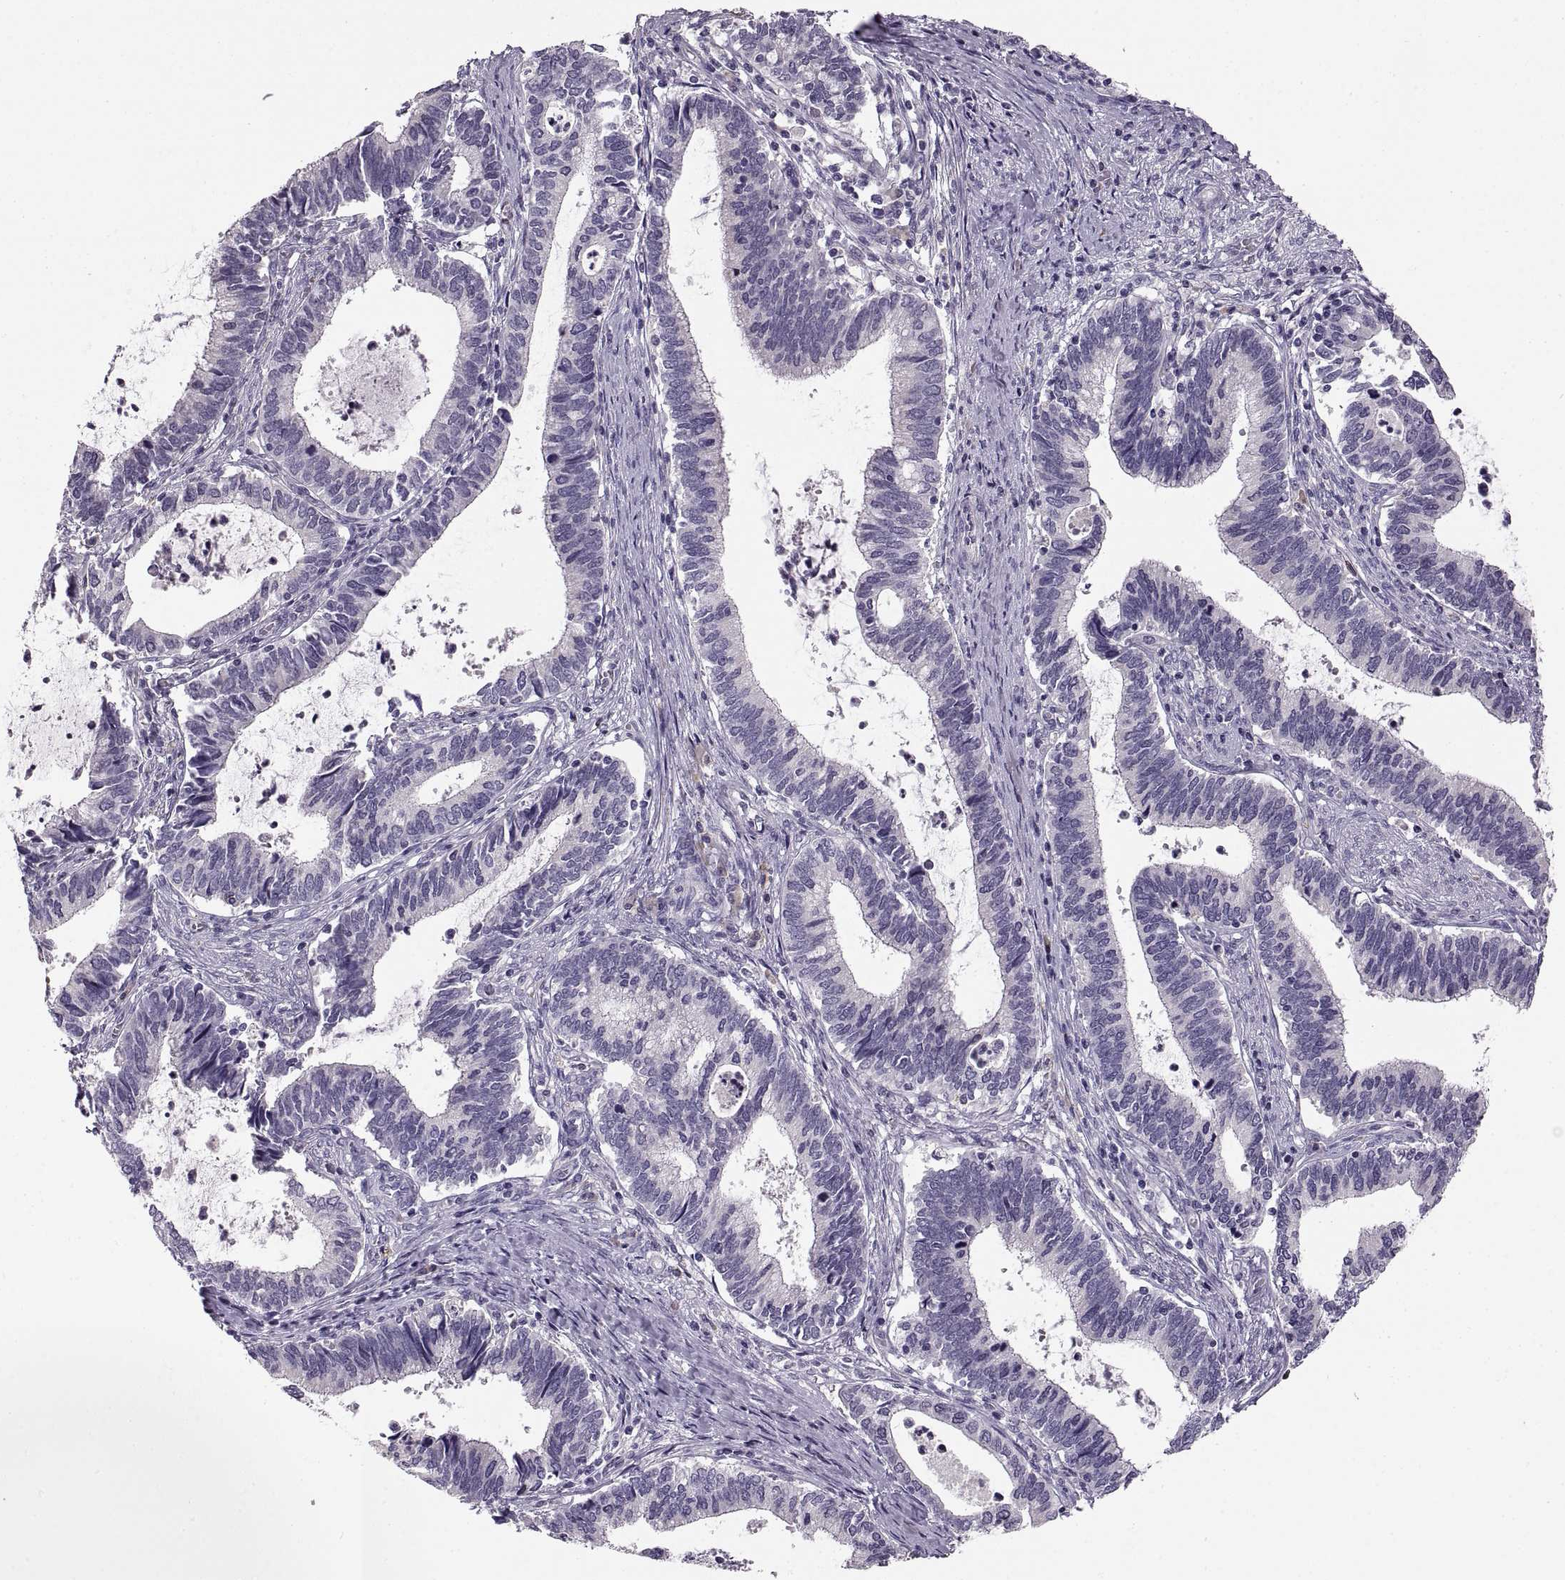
{"staining": {"intensity": "negative", "quantity": "none", "location": "none"}, "tissue": "cervical cancer", "cell_type": "Tumor cells", "image_type": "cancer", "snomed": [{"axis": "morphology", "description": "Adenocarcinoma, NOS"}, {"axis": "topography", "description": "Cervix"}], "caption": "Cervical cancer (adenocarcinoma) was stained to show a protein in brown. There is no significant staining in tumor cells.", "gene": "MAGEB18", "patient": {"sex": "female", "age": 42}}